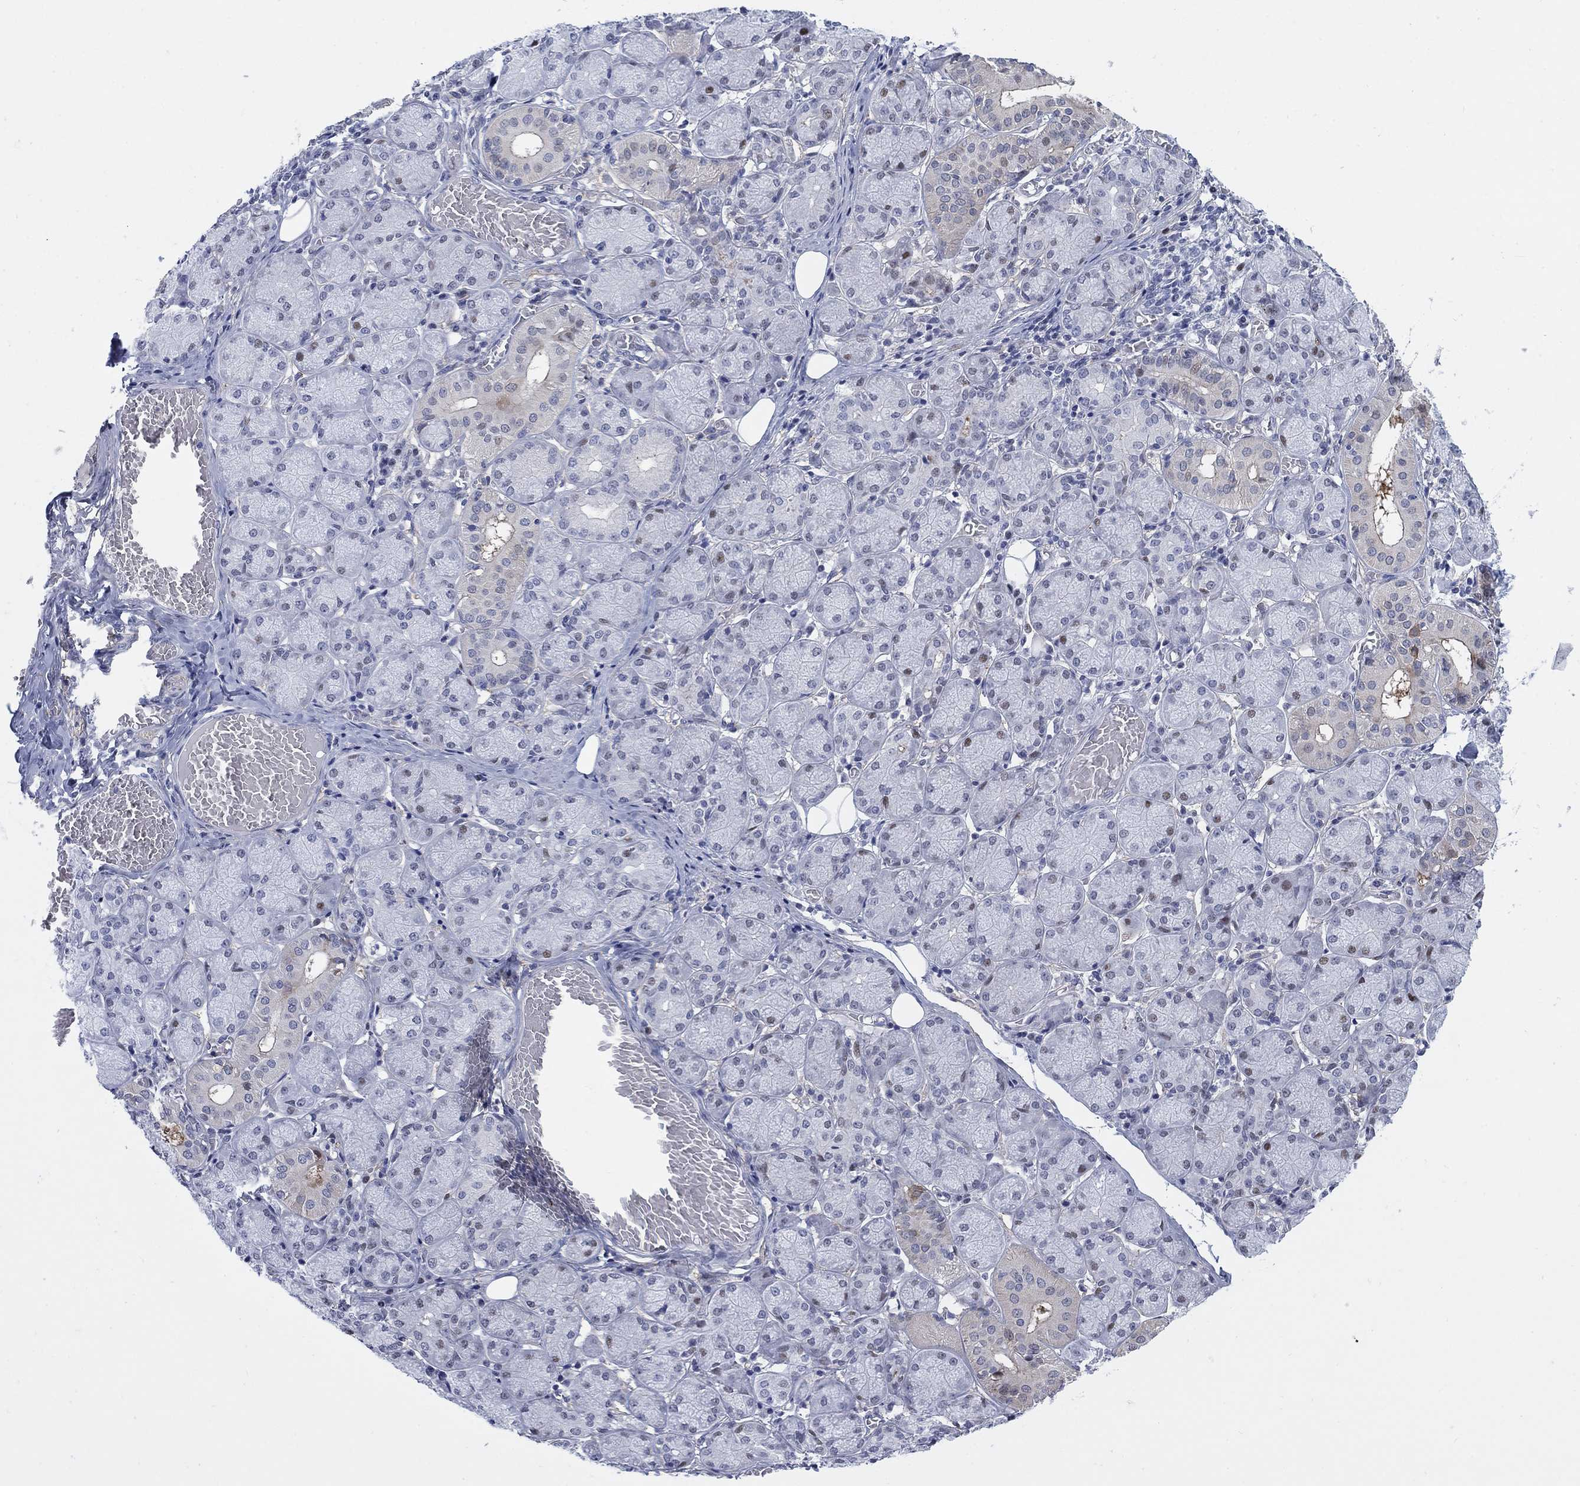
{"staining": {"intensity": "moderate", "quantity": "<25%", "location": "nuclear"}, "tissue": "salivary gland", "cell_type": "Glandular cells", "image_type": "normal", "snomed": [{"axis": "morphology", "description": "Normal tissue, NOS"}, {"axis": "topography", "description": "Salivary gland"}, {"axis": "topography", "description": "Peripheral nerve tissue"}], "caption": "Immunohistochemistry image of normal salivary gland: human salivary gland stained using immunohistochemistry (IHC) displays low levels of moderate protein expression localized specifically in the nuclear of glandular cells, appearing as a nuclear brown color.", "gene": "MYO3A", "patient": {"sex": "female", "age": 24}}